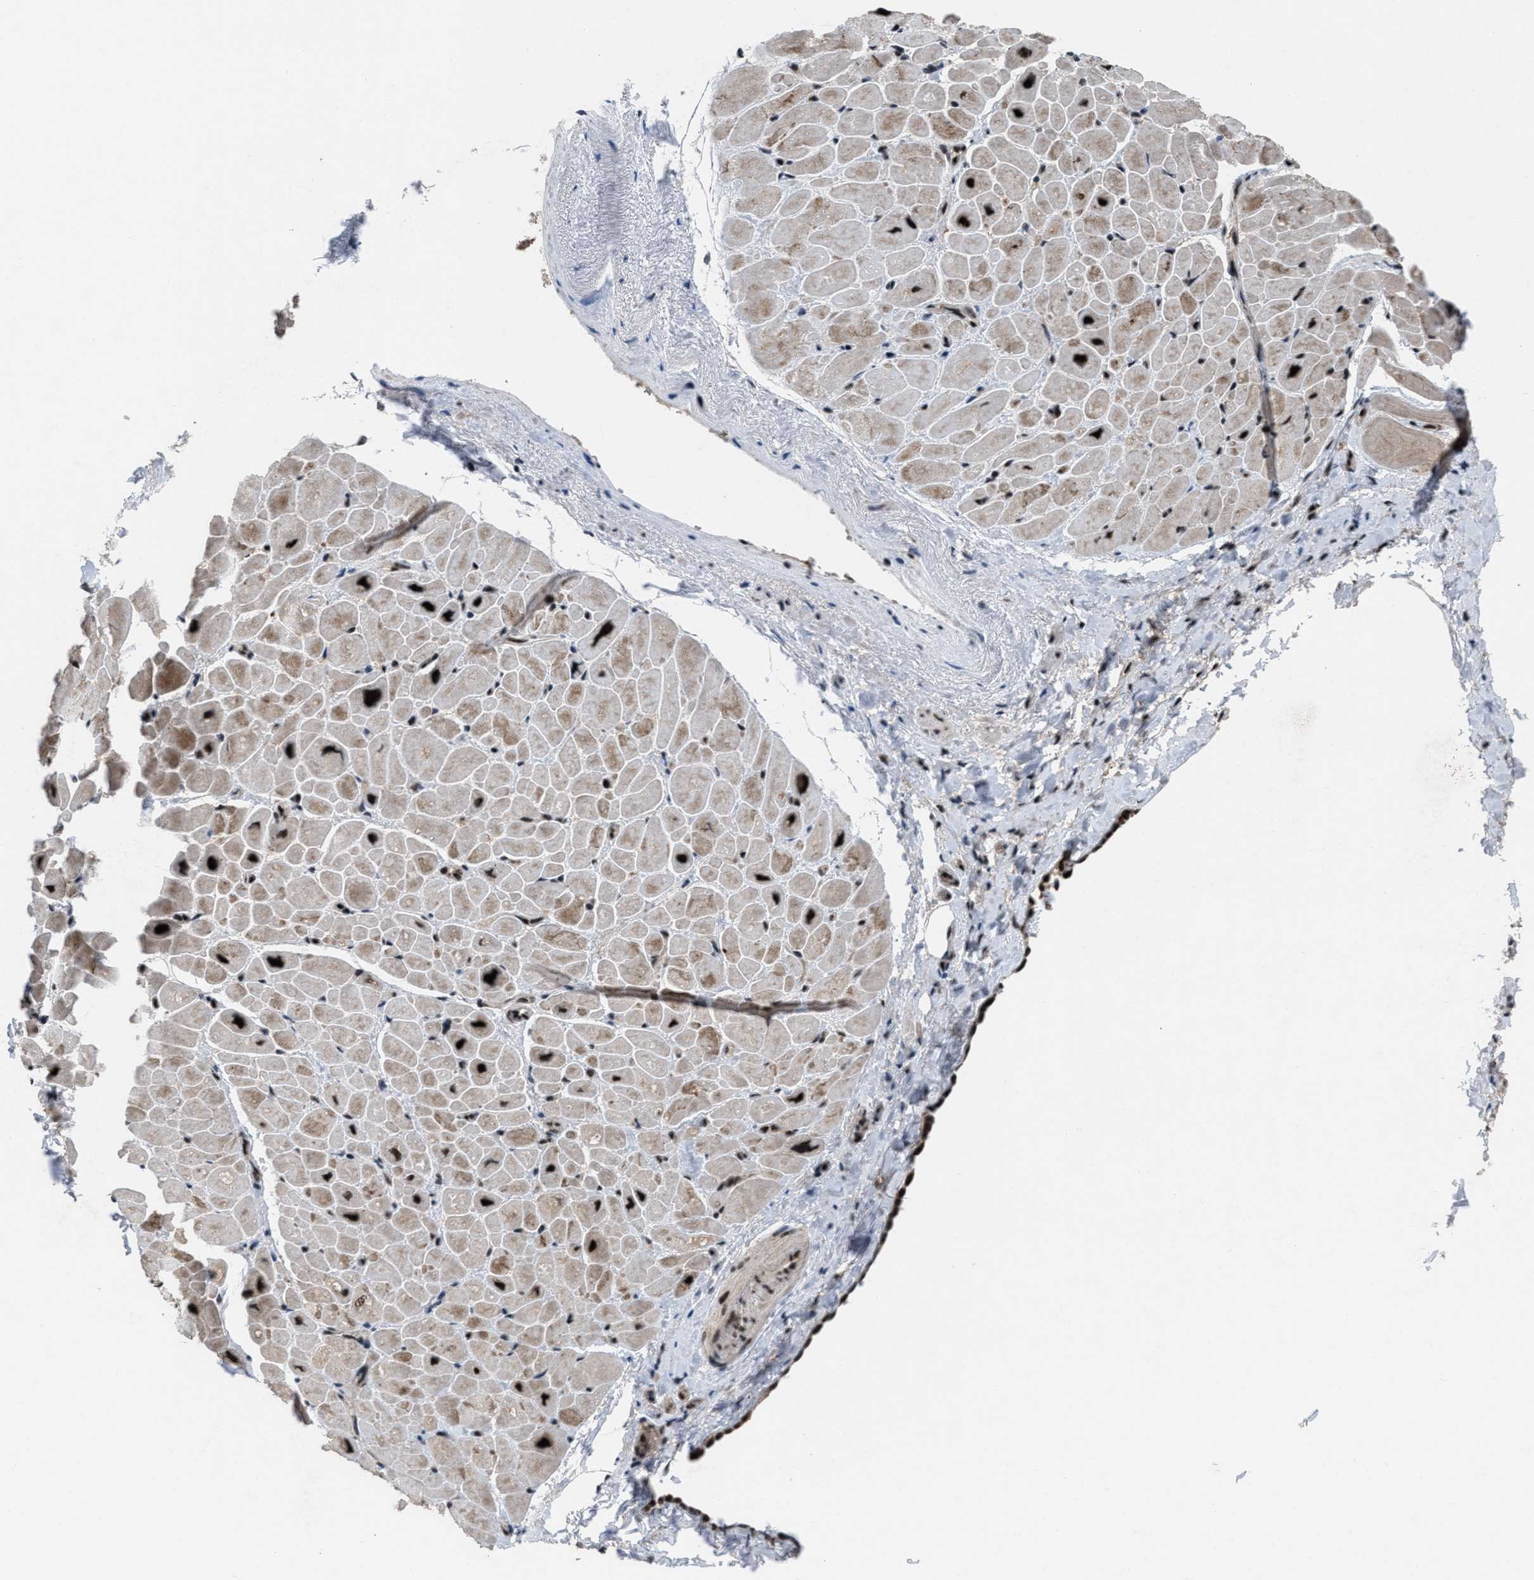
{"staining": {"intensity": "moderate", "quantity": ">75%", "location": "cytoplasmic/membranous"}, "tissue": "heart muscle", "cell_type": "Cardiomyocytes", "image_type": "normal", "snomed": [{"axis": "morphology", "description": "Normal tissue, NOS"}, {"axis": "topography", "description": "Heart"}], "caption": "Heart muscle stained with immunohistochemistry (IHC) displays moderate cytoplasmic/membranous expression in approximately >75% of cardiomyocytes.", "gene": "PRPF4", "patient": {"sex": "male", "age": 49}}